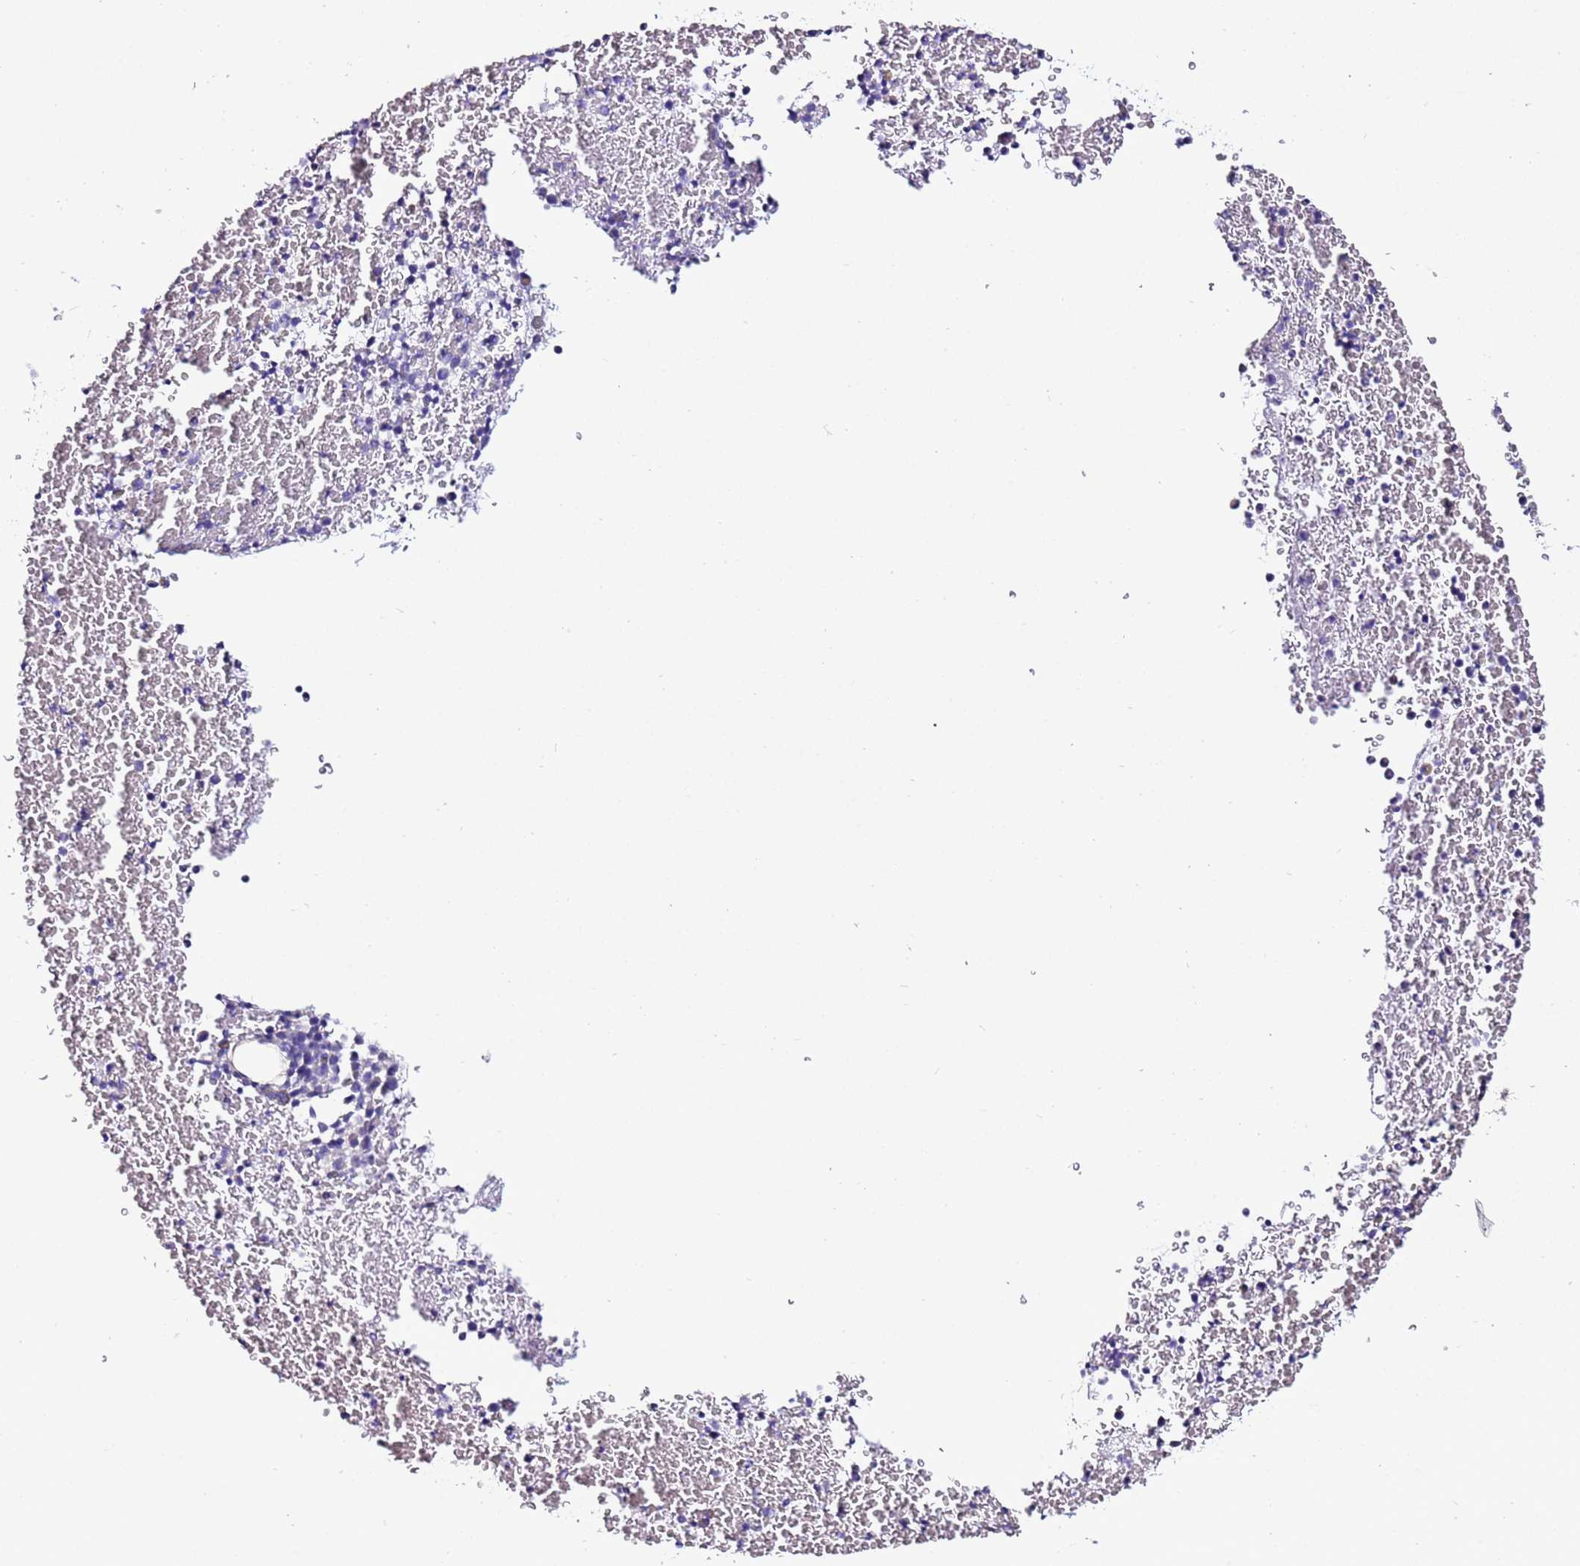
{"staining": {"intensity": "negative", "quantity": "none", "location": "none"}, "tissue": "bone marrow", "cell_type": "Hematopoietic cells", "image_type": "normal", "snomed": [{"axis": "morphology", "description": "Normal tissue, NOS"}, {"axis": "topography", "description": "Bone marrow"}], "caption": "A micrograph of human bone marrow is negative for staining in hematopoietic cells. (DAB (3,3'-diaminobenzidine) immunohistochemistry, high magnification).", "gene": "MYBPC3", "patient": {"sex": "male", "age": 11}}